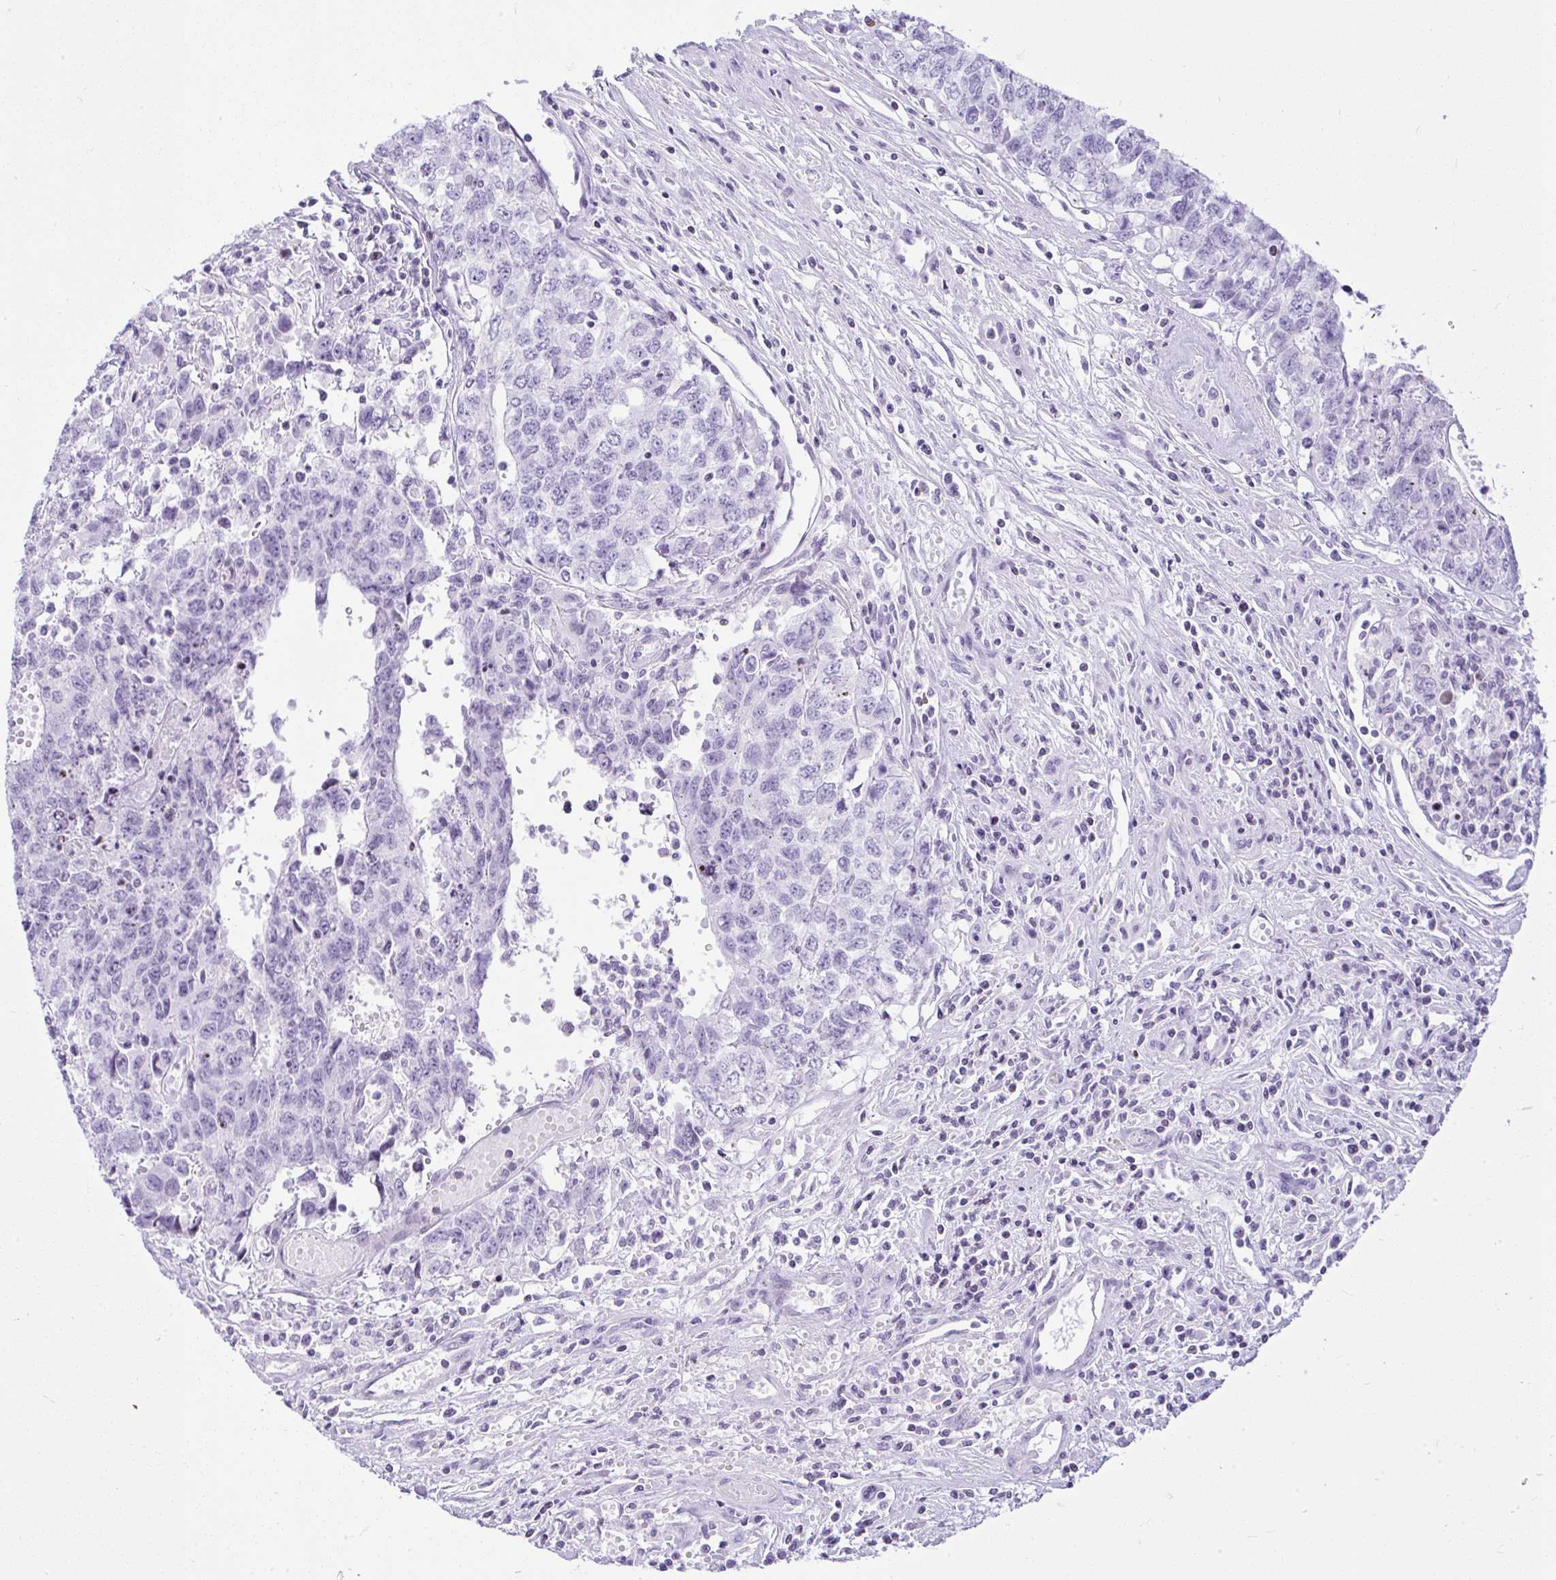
{"staining": {"intensity": "negative", "quantity": "none", "location": "none"}, "tissue": "testis cancer", "cell_type": "Tumor cells", "image_type": "cancer", "snomed": [{"axis": "morphology", "description": "Carcinoma, Embryonal, NOS"}, {"axis": "topography", "description": "Testis"}], "caption": "The image displays no significant staining in tumor cells of testis embryonal carcinoma.", "gene": "KRT27", "patient": {"sex": "male", "age": 34}}